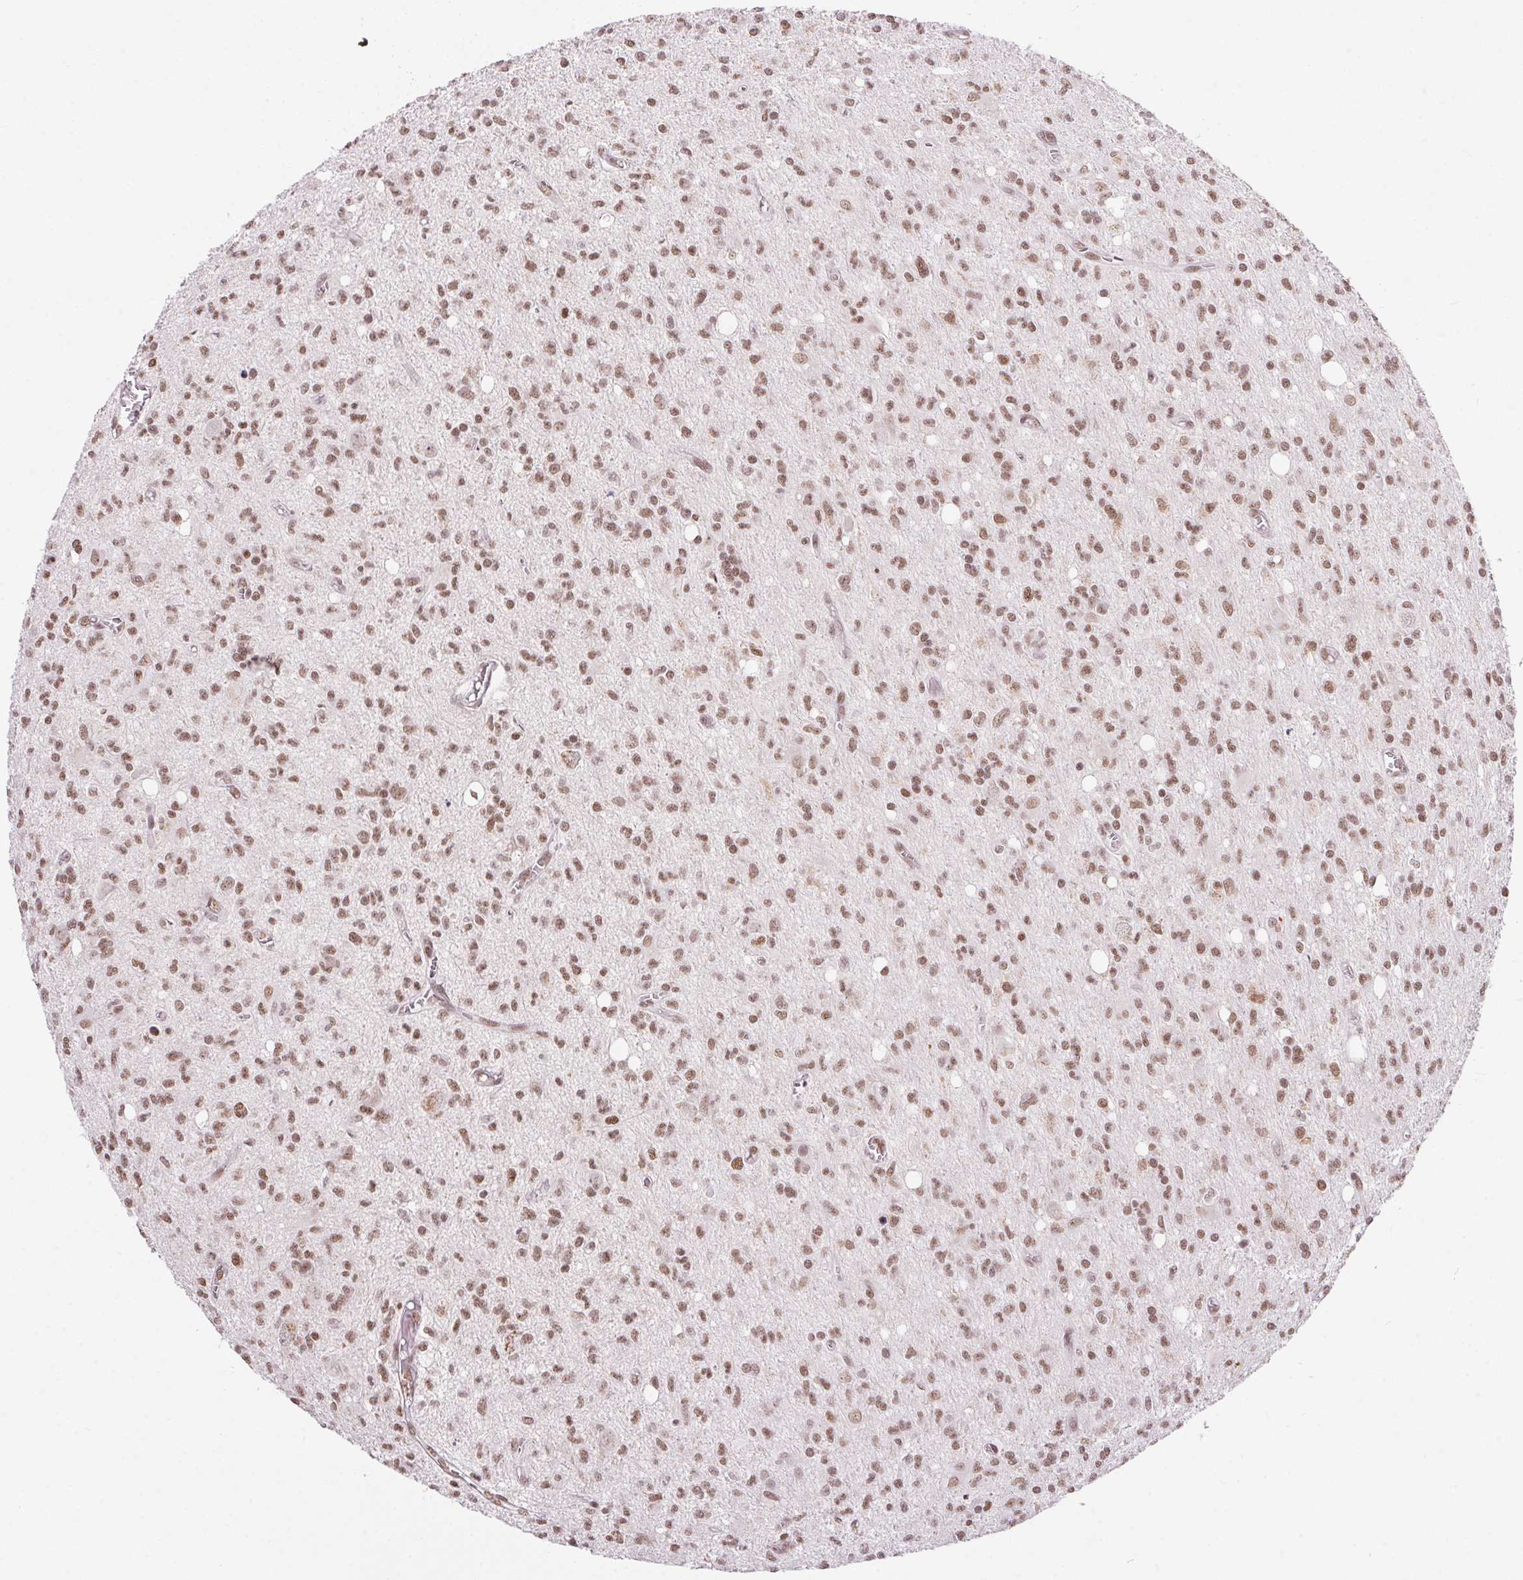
{"staining": {"intensity": "moderate", "quantity": ">75%", "location": "nuclear"}, "tissue": "glioma", "cell_type": "Tumor cells", "image_type": "cancer", "snomed": [{"axis": "morphology", "description": "Glioma, malignant, Low grade"}, {"axis": "topography", "description": "Brain"}], "caption": "Protein expression analysis of glioma reveals moderate nuclear expression in approximately >75% of tumor cells.", "gene": "NFE2L1", "patient": {"sex": "male", "age": 64}}